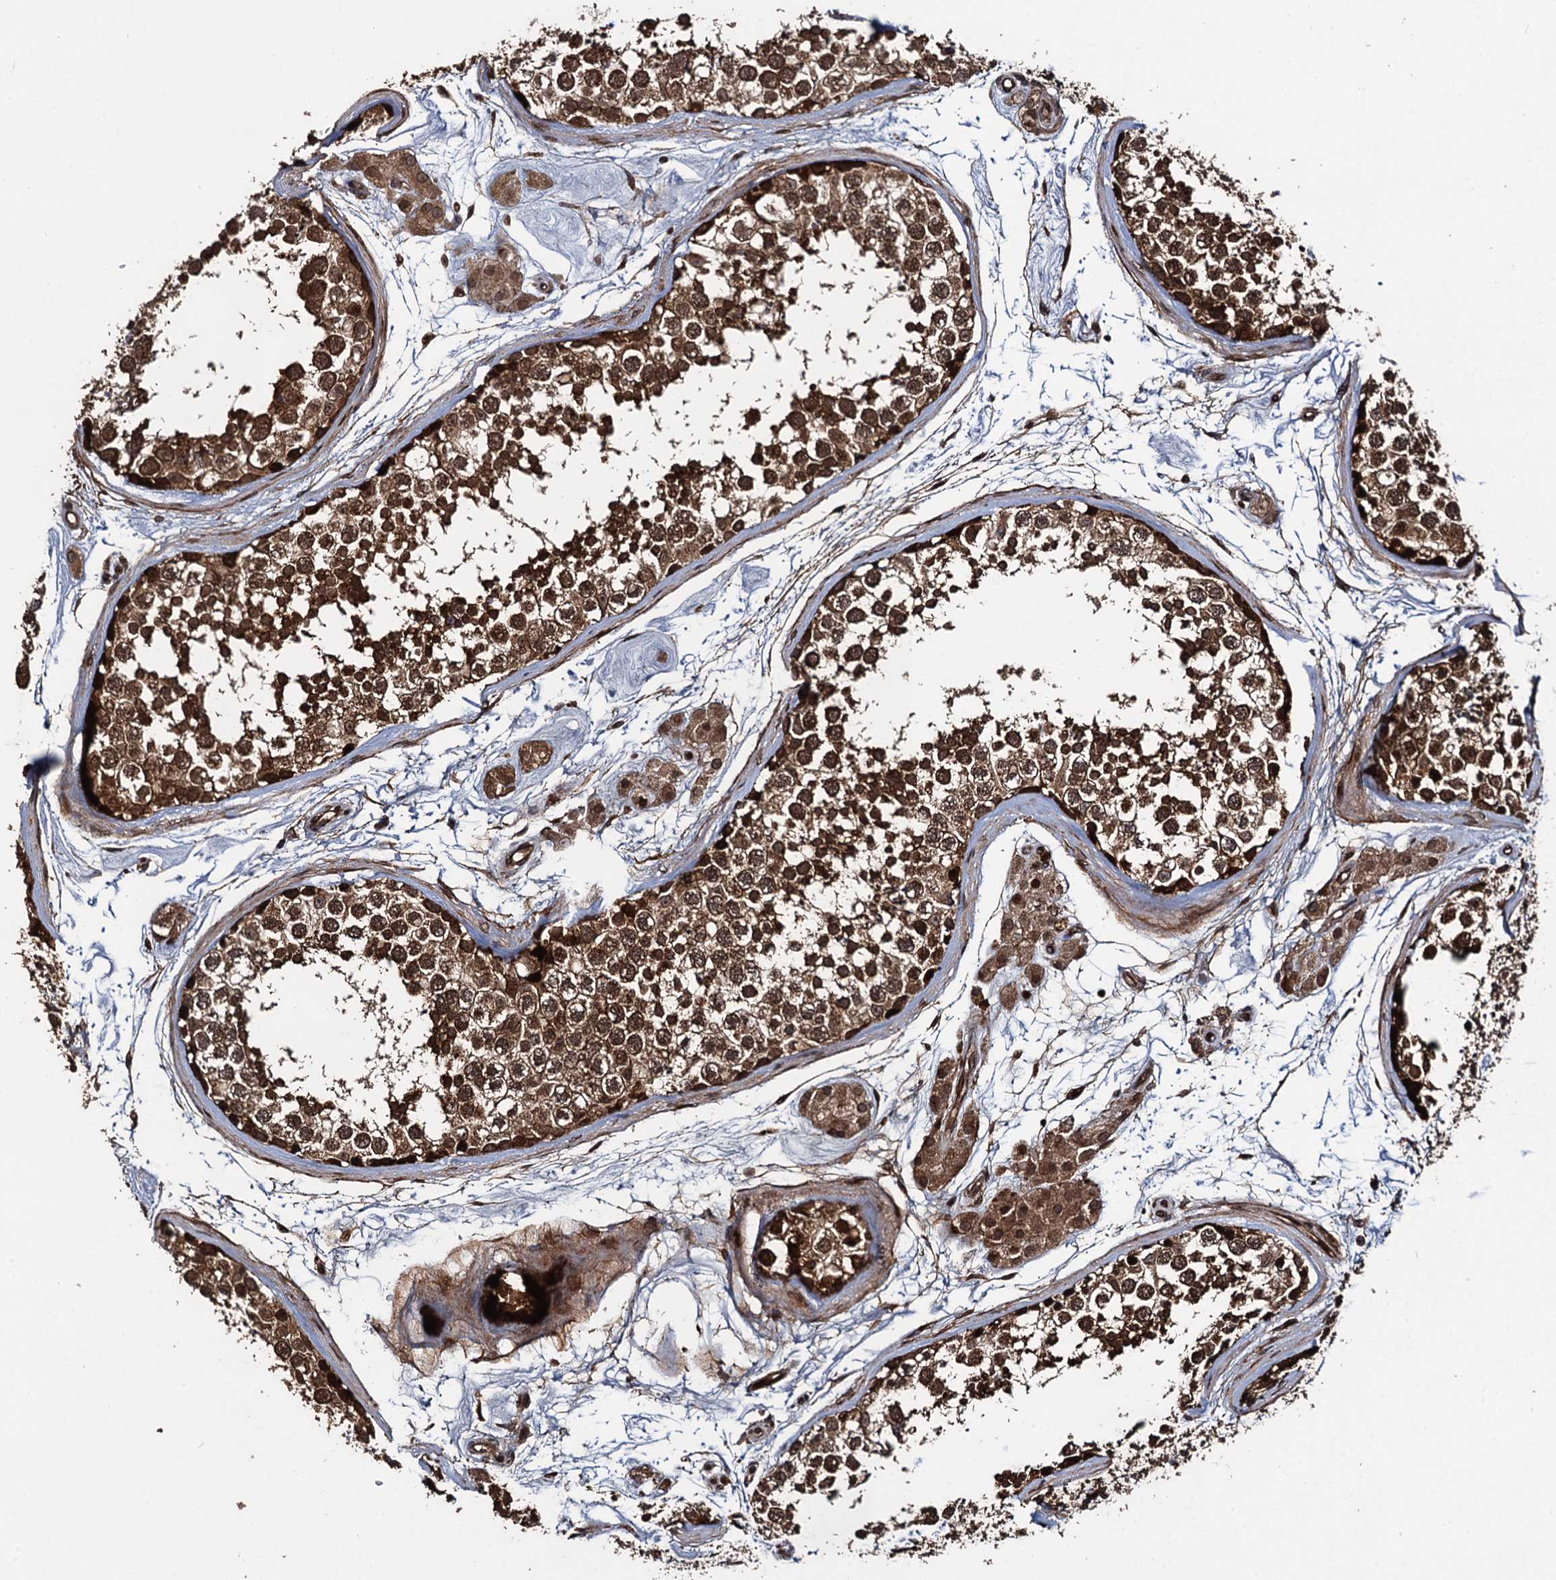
{"staining": {"intensity": "strong", "quantity": ">75%", "location": "cytoplasmic/membranous,nuclear"}, "tissue": "testis", "cell_type": "Cells in seminiferous ducts", "image_type": "normal", "snomed": [{"axis": "morphology", "description": "Normal tissue, NOS"}, {"axis": "topography", "description": "Testis"}], "caption": "IHC of unremarkable human testis displays high levels of strong cytoplasmic/membranous,nuclear staining in approximately >75% of cells in seminiferous ducts. Using DAB (3,3'-diaminobenzidine) (brown) and hematoxylin (blue) stains, captured at high magnification using brightfield microscopy.", "gene": "RHOBTB1", "patient": {"sex": "male", "age": 56}}